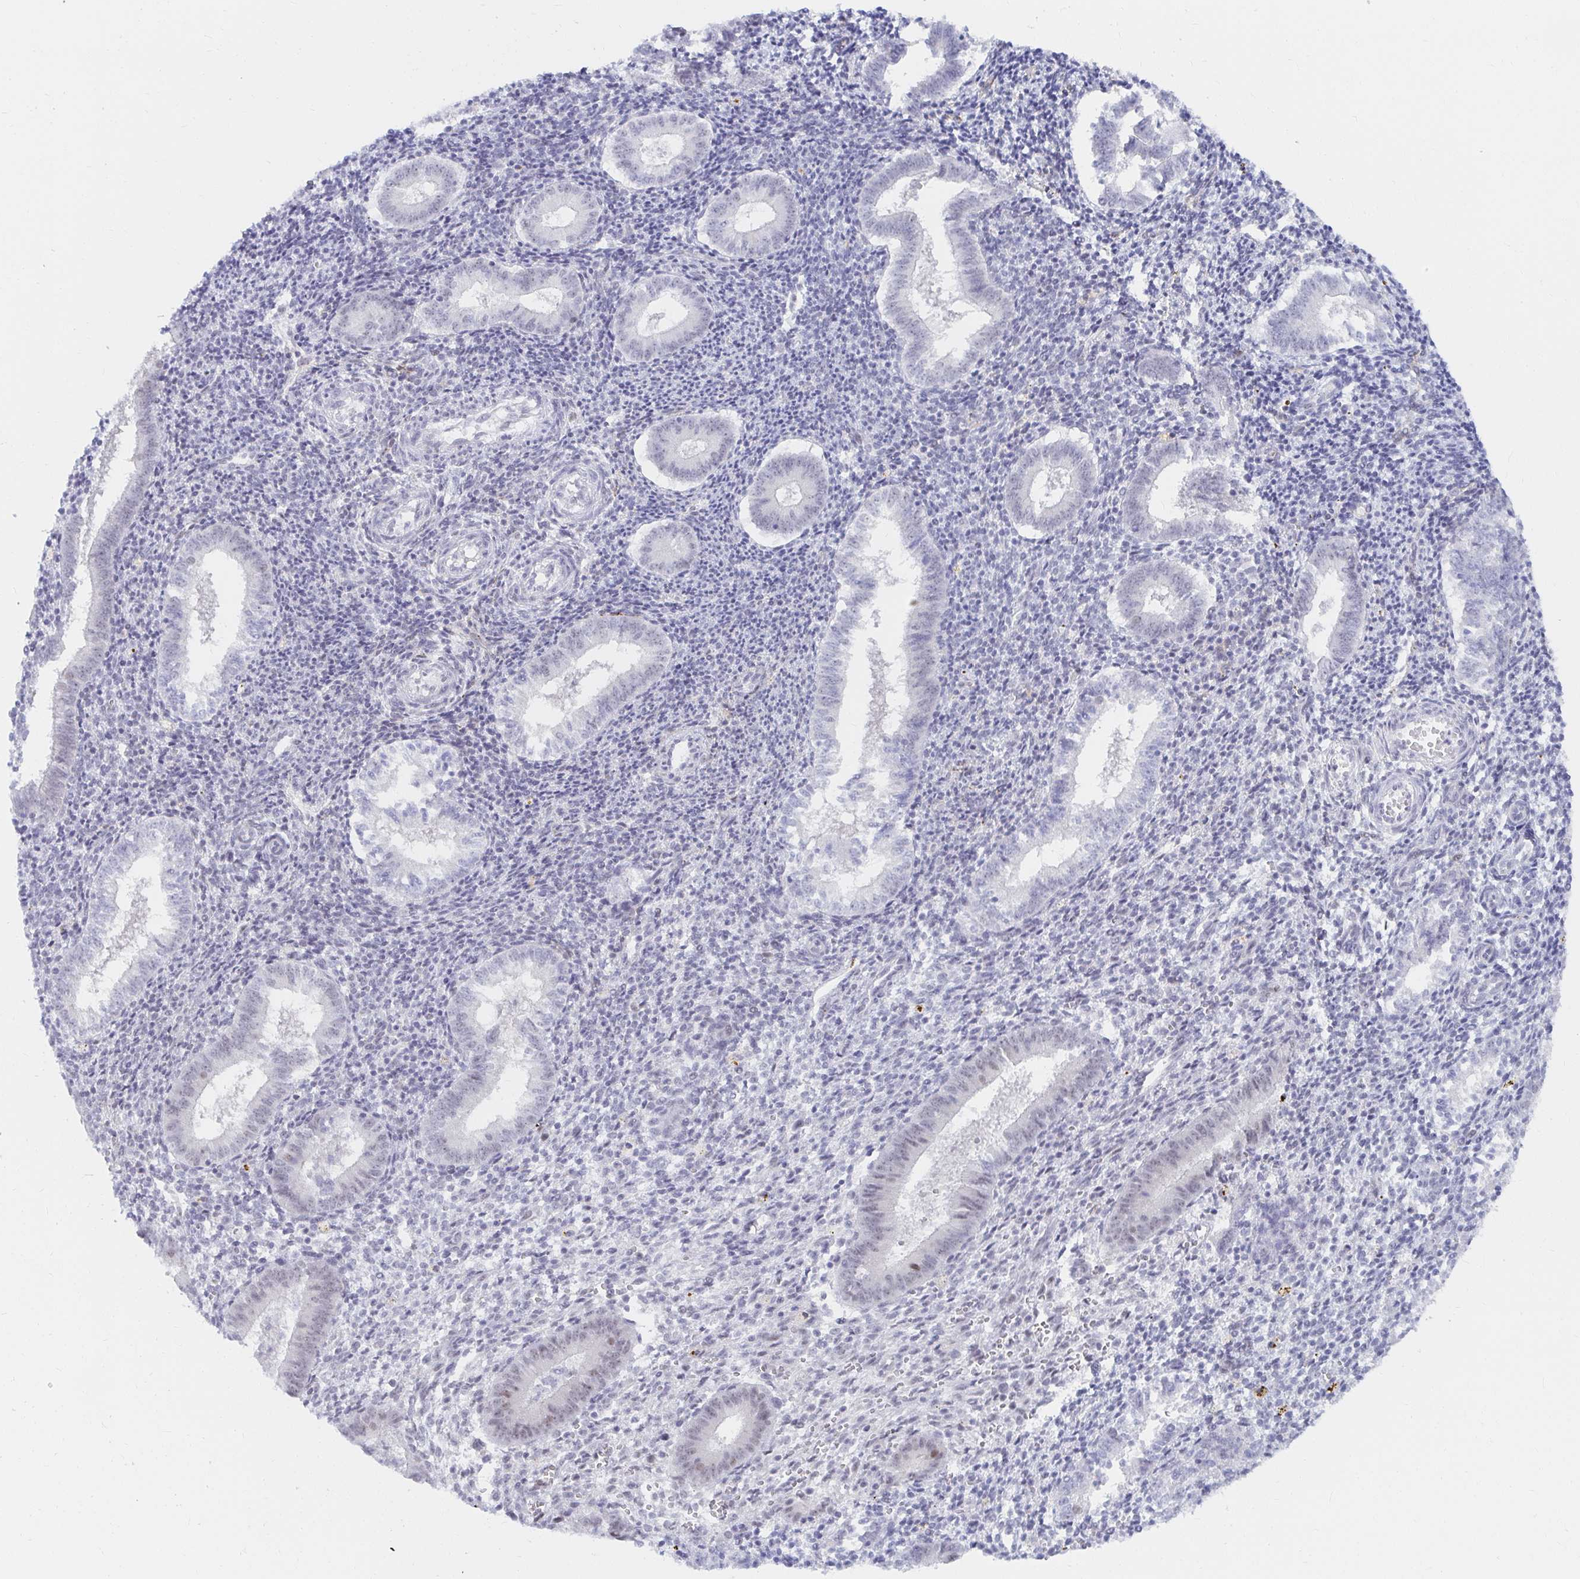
{"staining": {"intensity": "negative", "quantity": "none", "location": "none"}, "tissue": "endometrium", "cell_type": "Cells in endometrial stroma", "image_type": "normal", "snomed": [{"axis": "morphology", "description": "Normal tissue, NOS"}, {"axis": "topography", "description": "Endometrium"}], "caption": "Image shows no significant protein positivity in cells in endometrial stroma of unremarkable endometrium.", "gene": "COL28A1", "patient": {"sex": "female", "age": 25}}